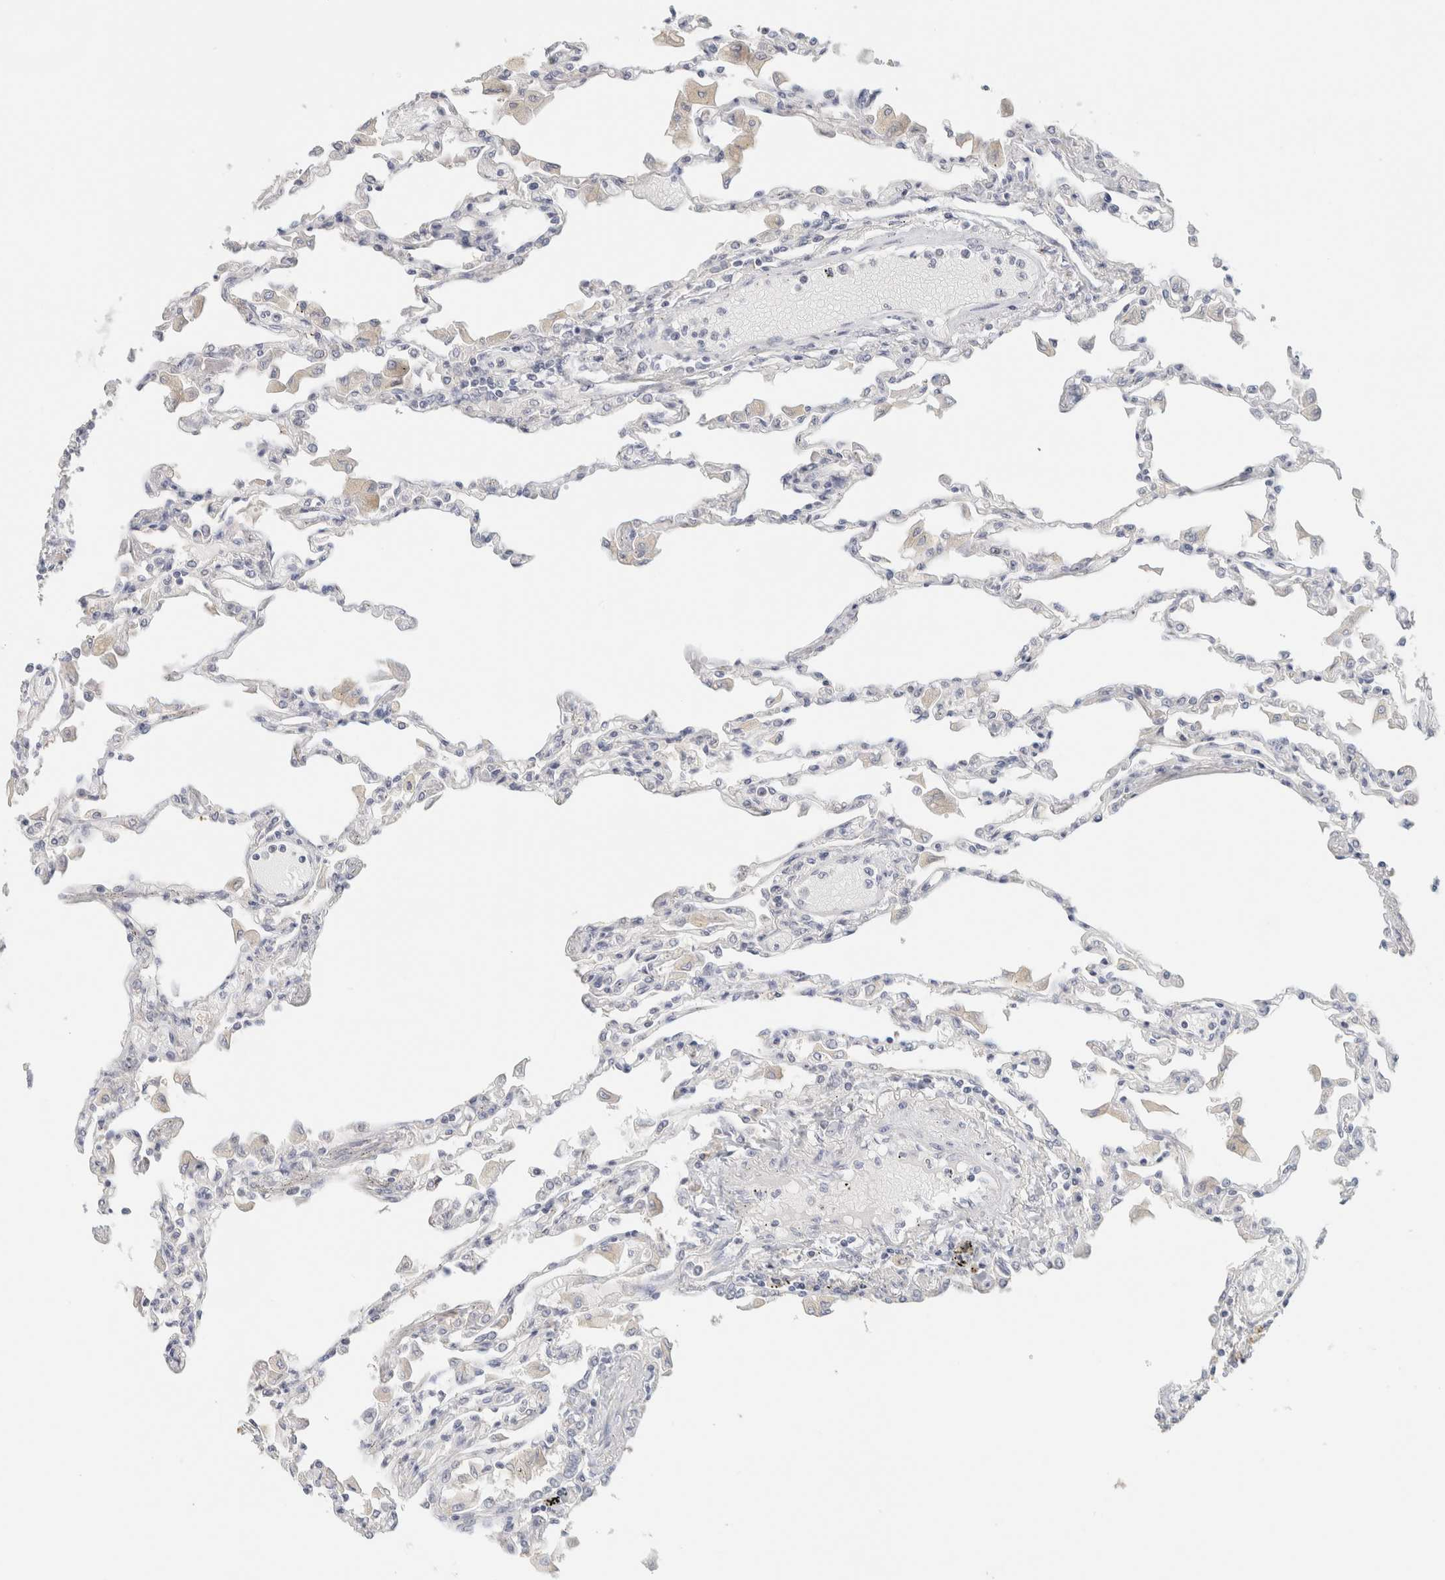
{"staining": {"intensity": "negative", "quantity": "none", "location": "none"}, "tissue": "lung", "cell_type": "Alveolar cells", "image_type": "normal", "snomed": [{"axis": "morphology", "description": "Normal tissue, NOS"}, {"axis": "topography", "description": "Bronchus"}, {"axis": "topography", "description": "Lung"}], "caption": "Immunohistochemistry (IHC) image of benign human lung stained for a protein (brown), which displays no staining in alveolar cells. The staining is performed using DAB brown chromogen with nuclei counter-stained in using hematoxylin.", "gene": "NEFM", "patient": {"sex": "female", "age": 49}}